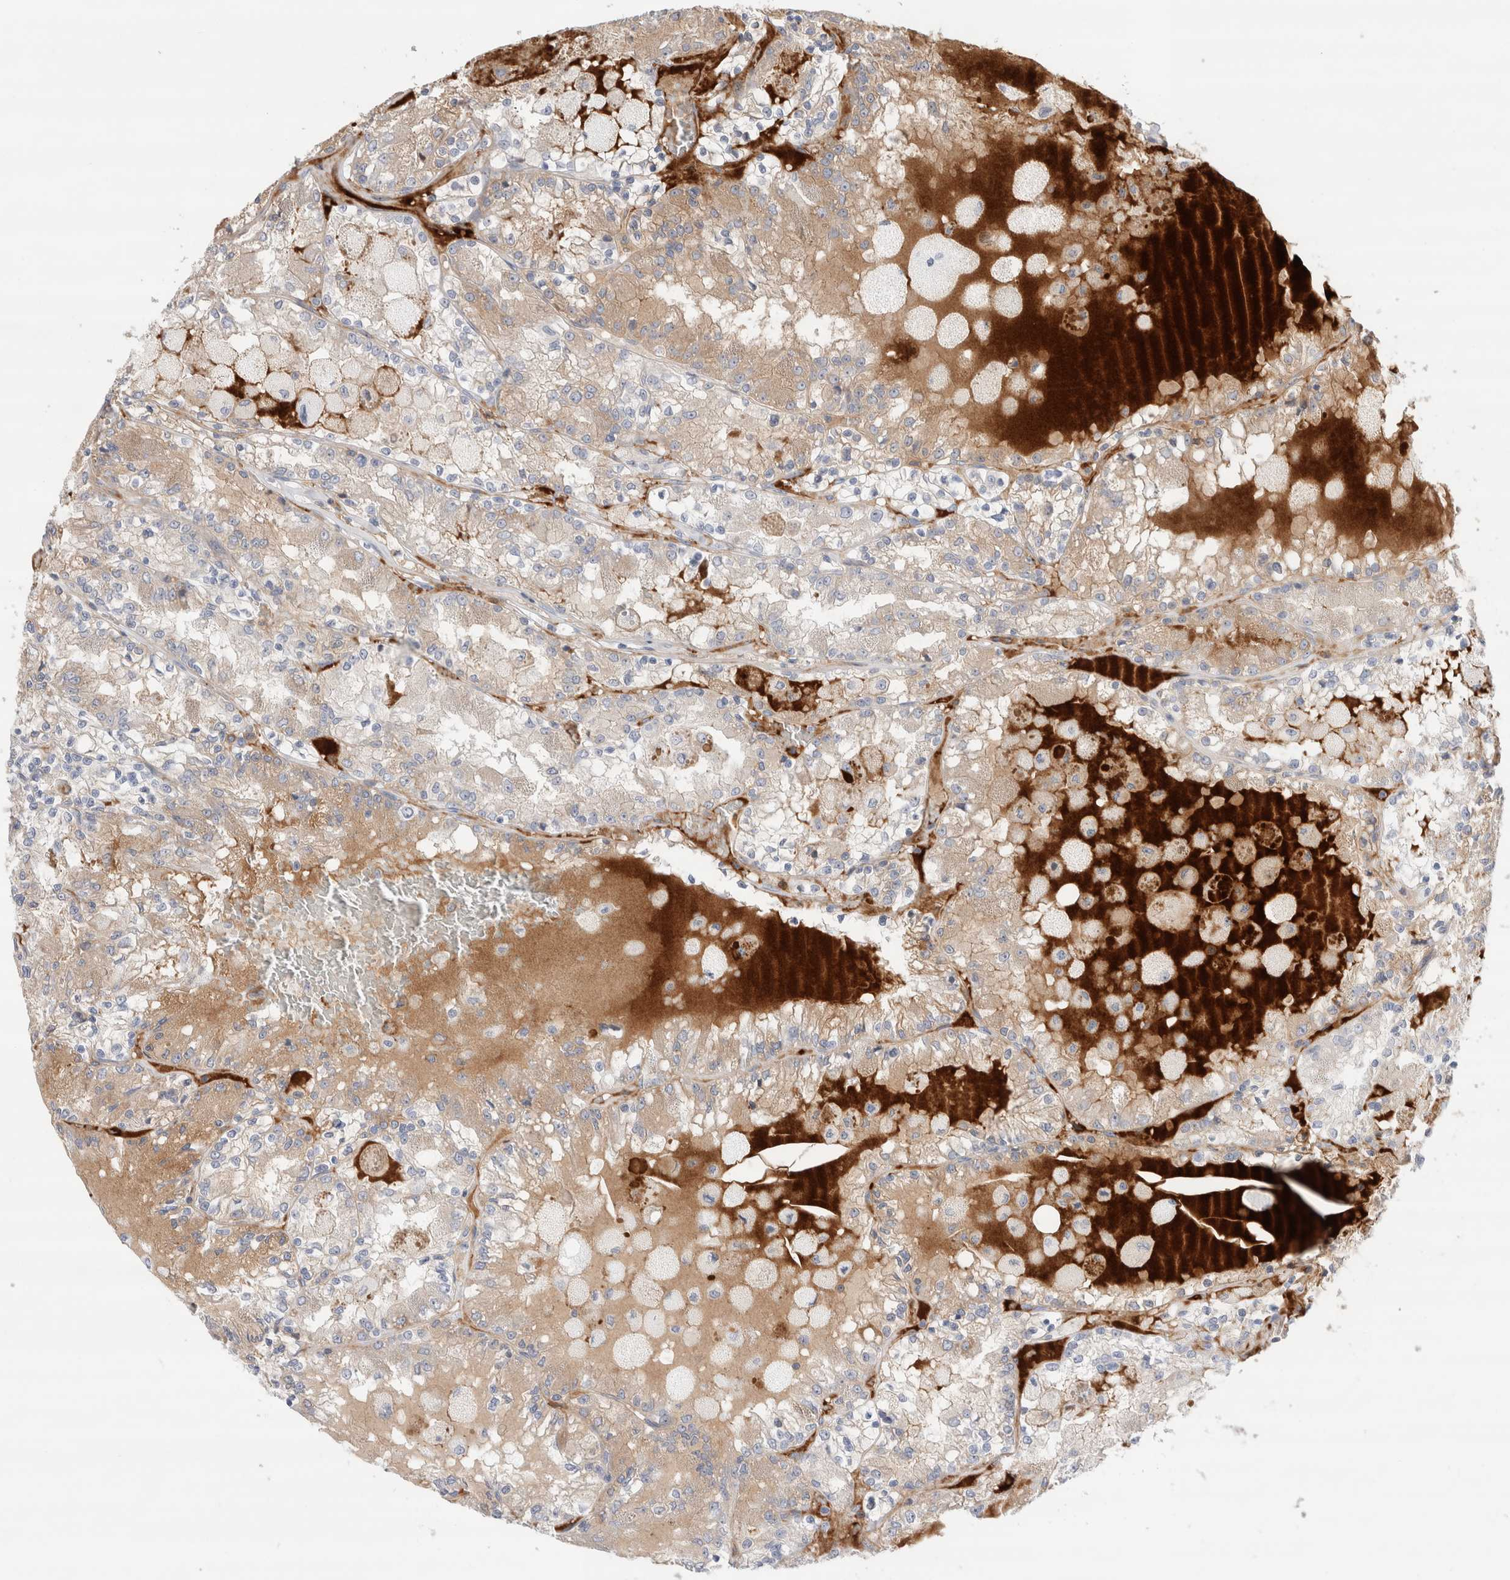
{"staining": {"intensity": "weak", "quantity": "25%-75%", "location": "cytoplasmic/membranous"}, "tissue": "renal cancer", "cell_type": "Tumor cells", "image_type": "cancer", "snomed": [{"axis": "morphology", "description": "Adenocarcinoma, NOS"}, {"axis": "topography", "description": "Kidney"}], "caption": "Protein analysis of renal adenocarcinoma tissue shows weak cytoplasmic/membranous staining in about 25%-75% of tumor cells.", "gene": "ECHDC2", "patient": {"sex": "female", "age": 56}}